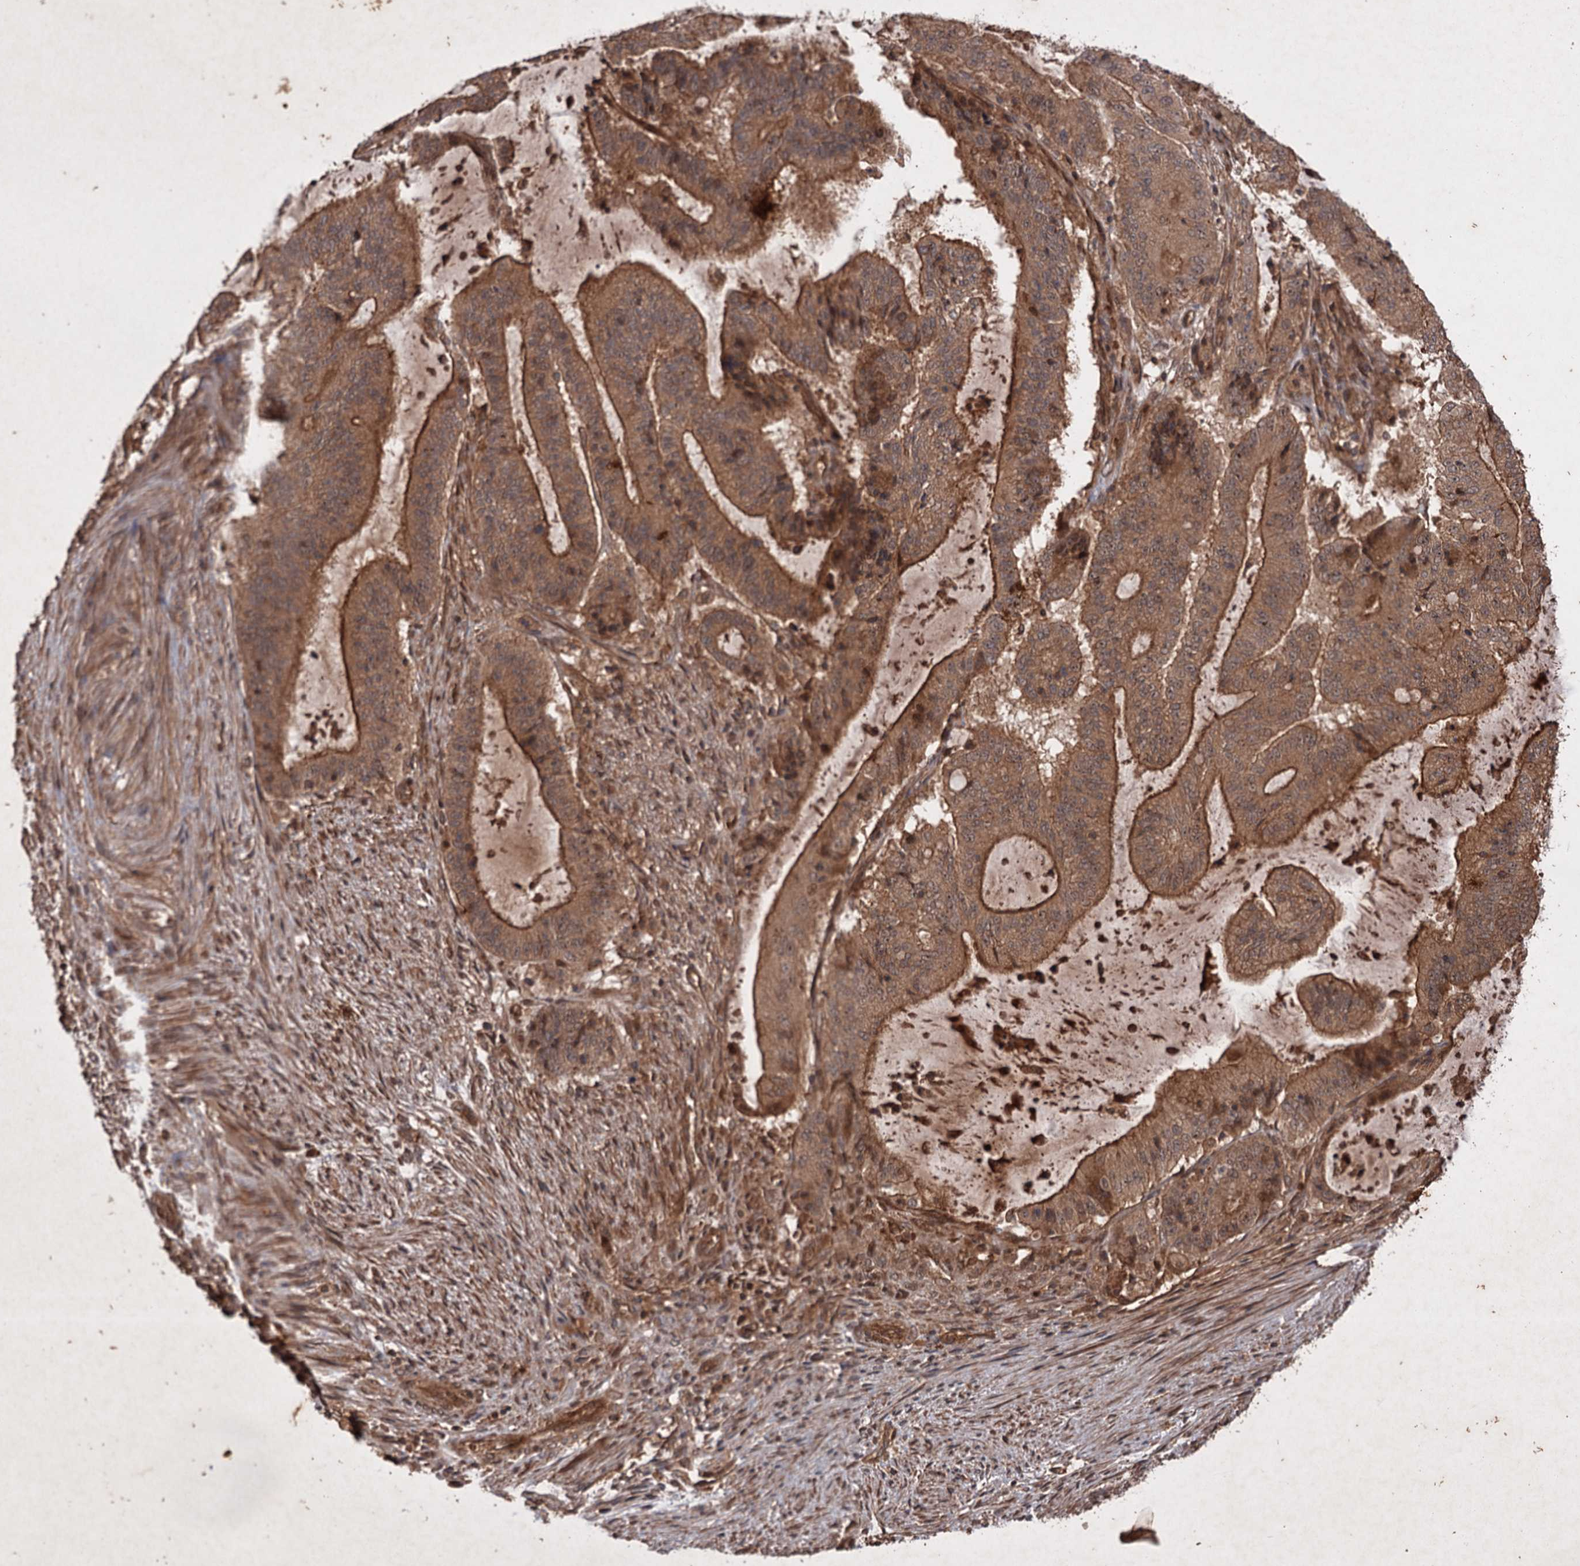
{"staining": {"intensity": "strong", "quantity": ">75%", "location": "cytoplasmic/membranous"}, "tissue": "liver cancer", "cell_type": "Tumor cells", "image_type": "cancer", "snomed": [{"axis": "morphology", "description": "Normal tissue, NOS"}, {"axis": "morphology", "description": "Cholangiocarcinoma"}, {"axis": "topography", "description": "Liver"}, {"axis": "topography", "description": "Peripheral nerve tissue"}], "caption": "The histopathology image exhibits staining of cholangiocarcinoma (liver), revealing strong cytoplasmic/membranous protein staining (brown color) within tumor cells.", "gene": "ADK", "patient": {"sex": "female", "age": 73}}